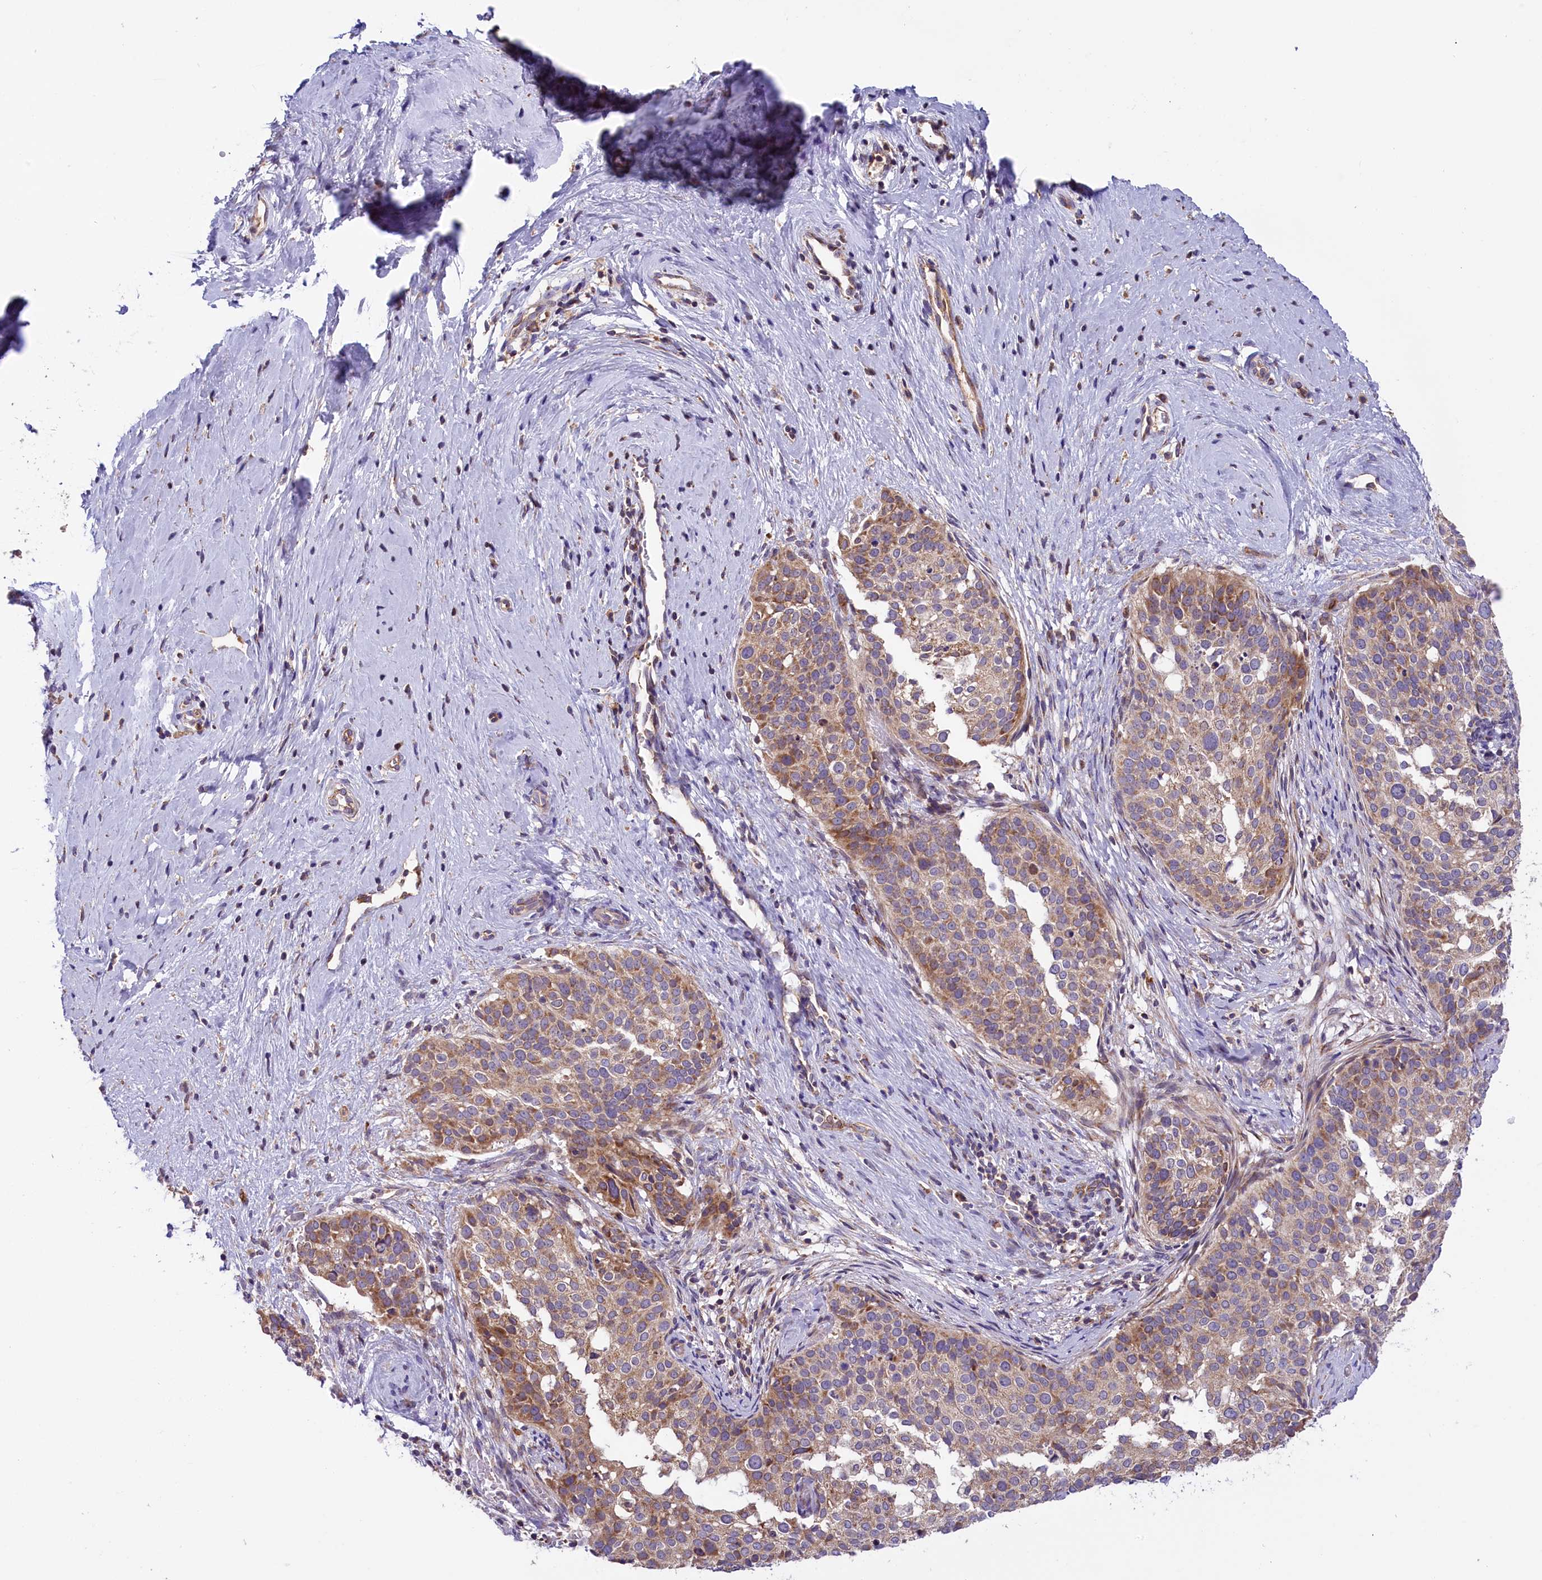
{"staining": {"intensity": "moderate", "quantity": "<25%", "location": "cytoplasmic/membranous"}, "tissue": "cervical cancer", "cell_type": "Tumor cells", "image_type": "cancer", "snomed": [{"axis": "morphology", "description": "Squamous cell carcinoma, NOS"}, {"axis": "topography", "description": "Cervix"}], "caption": "Human squamous cell carcinoma (cervical) stained with a brown dye exhibits moderate cytoplasmic/membranous positive expression in about <25% of tumor cells.", "gene": "DNAJB9", "patient": {"sex": "female", "age": 44}}